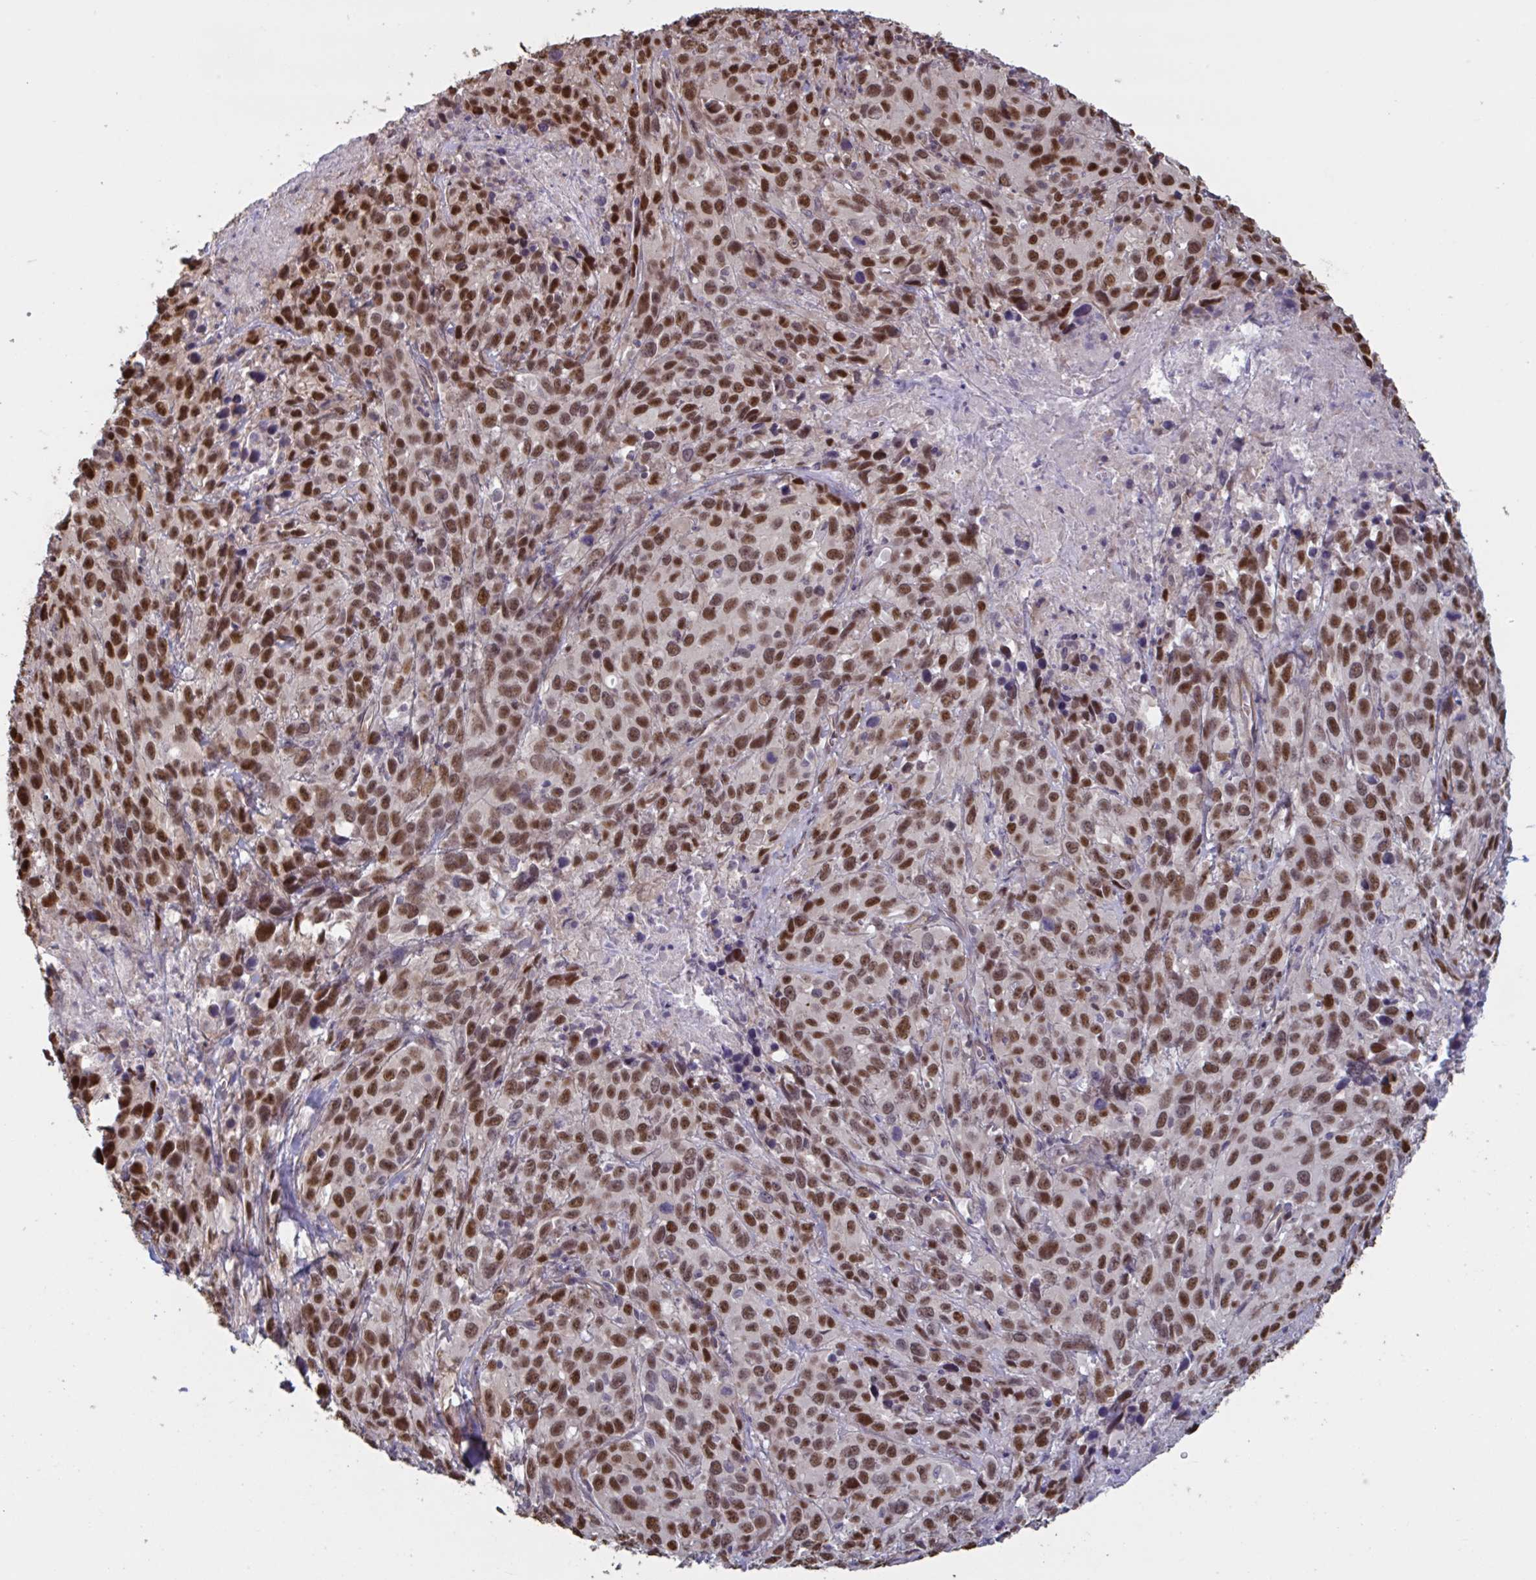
{"staining": {"intensity": "strong", "quantity": ">75%", "location": "nuclear"}, "tissue": "cervical cancer", "cell_type": "Tumor cells", "image_type": "cancer", "snomed": [{"axis": "morphology", "description": "Normal tissue, NOS"}, {"axis": "morphology", "description": "Squamous cell carcinoma, NOS"}, {"axis": "topography", "description": "Cervix"}], "caption": "Immunohistochemistry photomicrograph of cervical cancer (squamous cell carcinoma) stained for a protein (brown), which displays high levels of strong nuclear staining in about >75% of tumor cells.", "gene": "IPO5", "patient": {"sex": "female", "age": 51}}